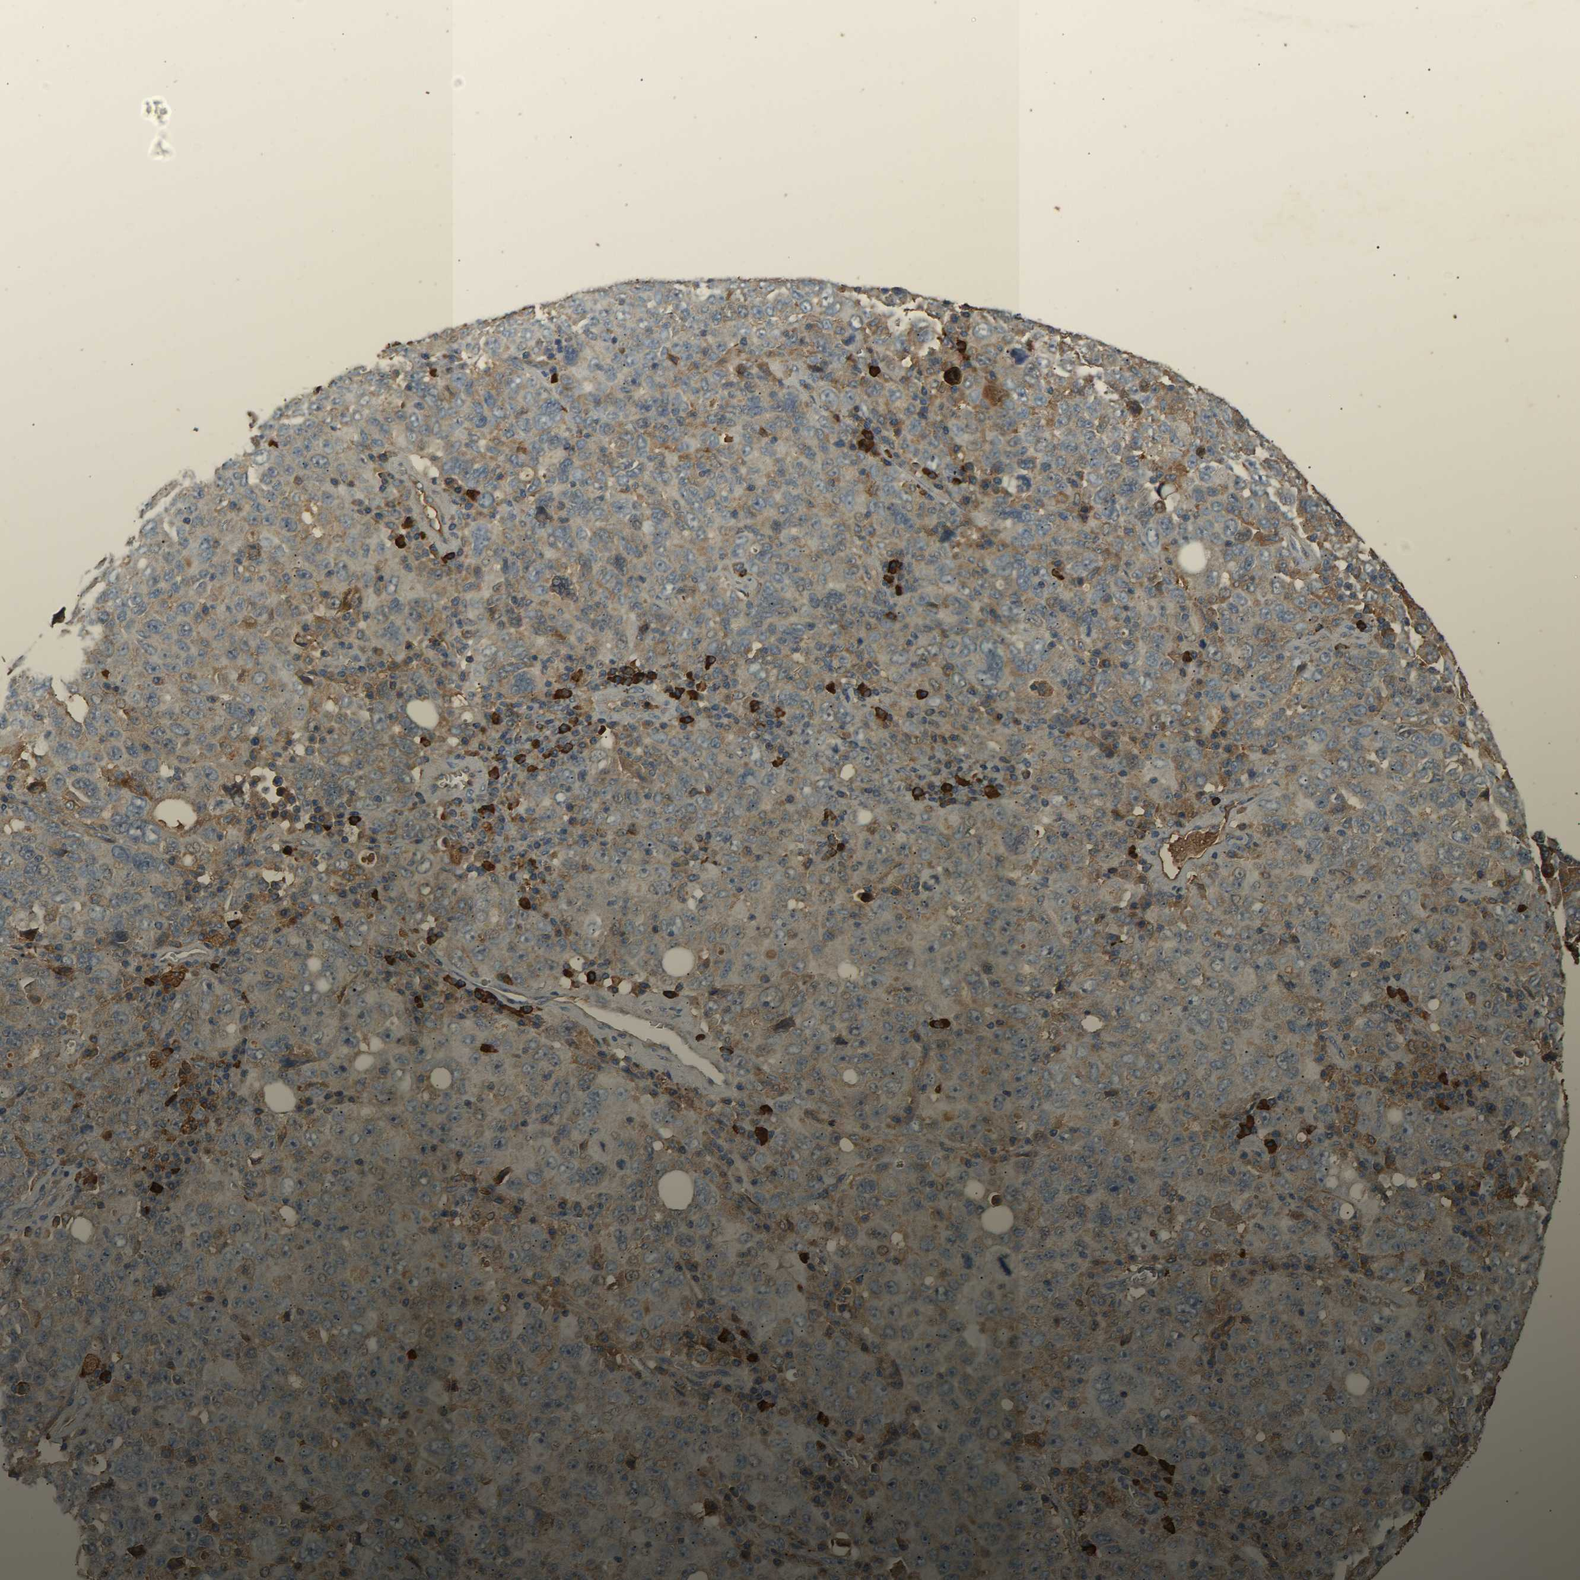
{"staining": {"intensity": "weak", "quantity": "<25%", "location": "cytoplasmic/membranous"}, "tissue": "ovarian cancer", "cell_type": "Tumor cells", "image_type": "cancer", "snomed": [{"axis": "morphology", "description": "Carcinoma, endometroid"}, {"axis": "topography", "description": "Ovary"}], "caption": "A histopathology image of ovarian cancer stained for a protein exhibits no brown staining in tumor cells.", "gene": "TMEM268", "patient": {"sex": "female", "age": 62}}